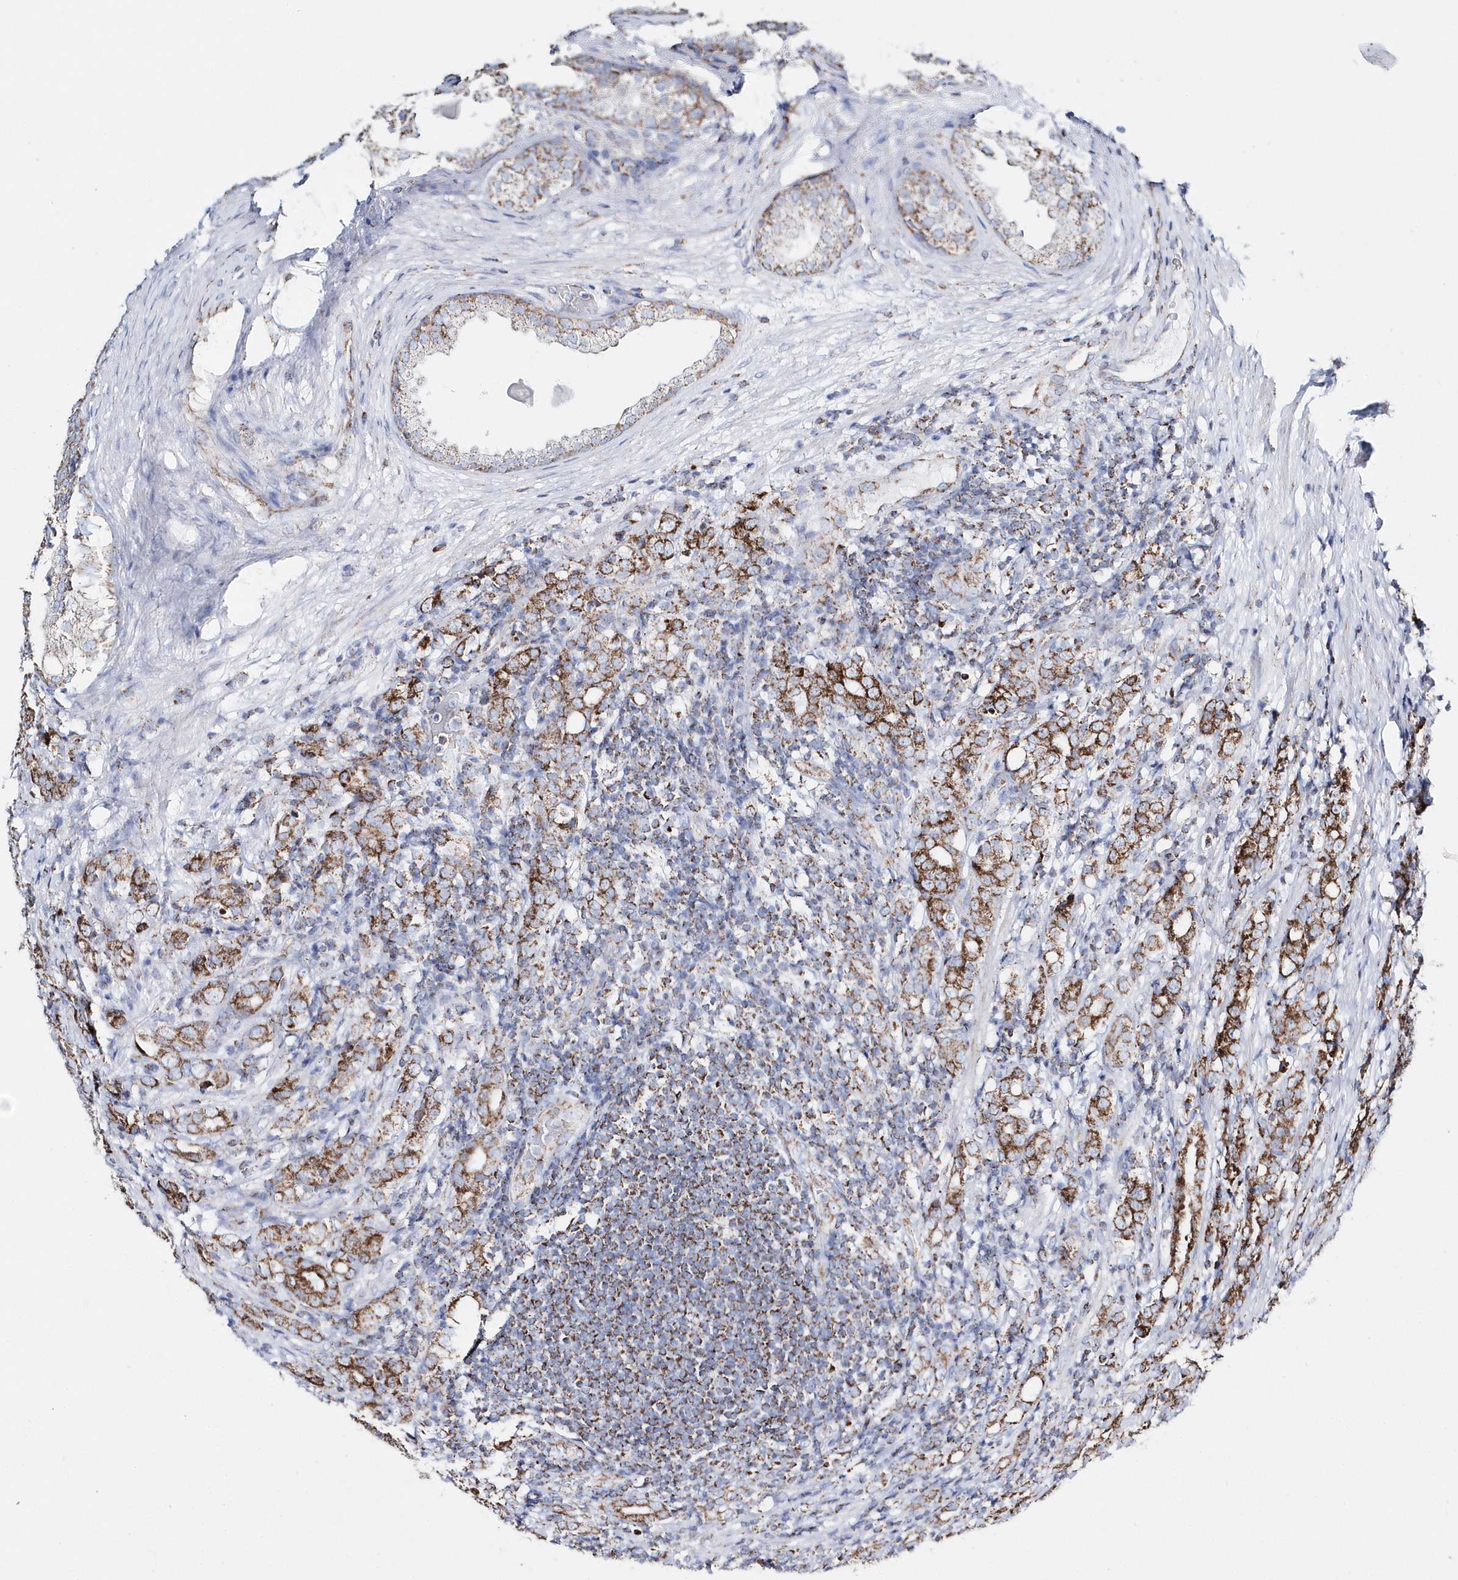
{"staining": {"intensity": "moderate", "quantity": ">75%", "location": "cytoplasmic/membranous"}, "tissue": "prostate cancer", "cell_type": "Tumor cells", "image_type": "cancer", "snomed": [{"axis": "morphology", "description": "Adenocarcinoma, High grade"}, {"axis": "topography", "description": "Prostate"}], "caption": "Immunohistochemistry (IHC) of human prostate high-grade adenocarcinoma exhibits medium levels of moderate cytoplasmic/membranous positivity in approximately >75% of tumor cells. The protein is shown in brown color, while the nuclei are stained blue.", "gene": "TMCO6", "patient": {"sex": "male", "age": 62}}